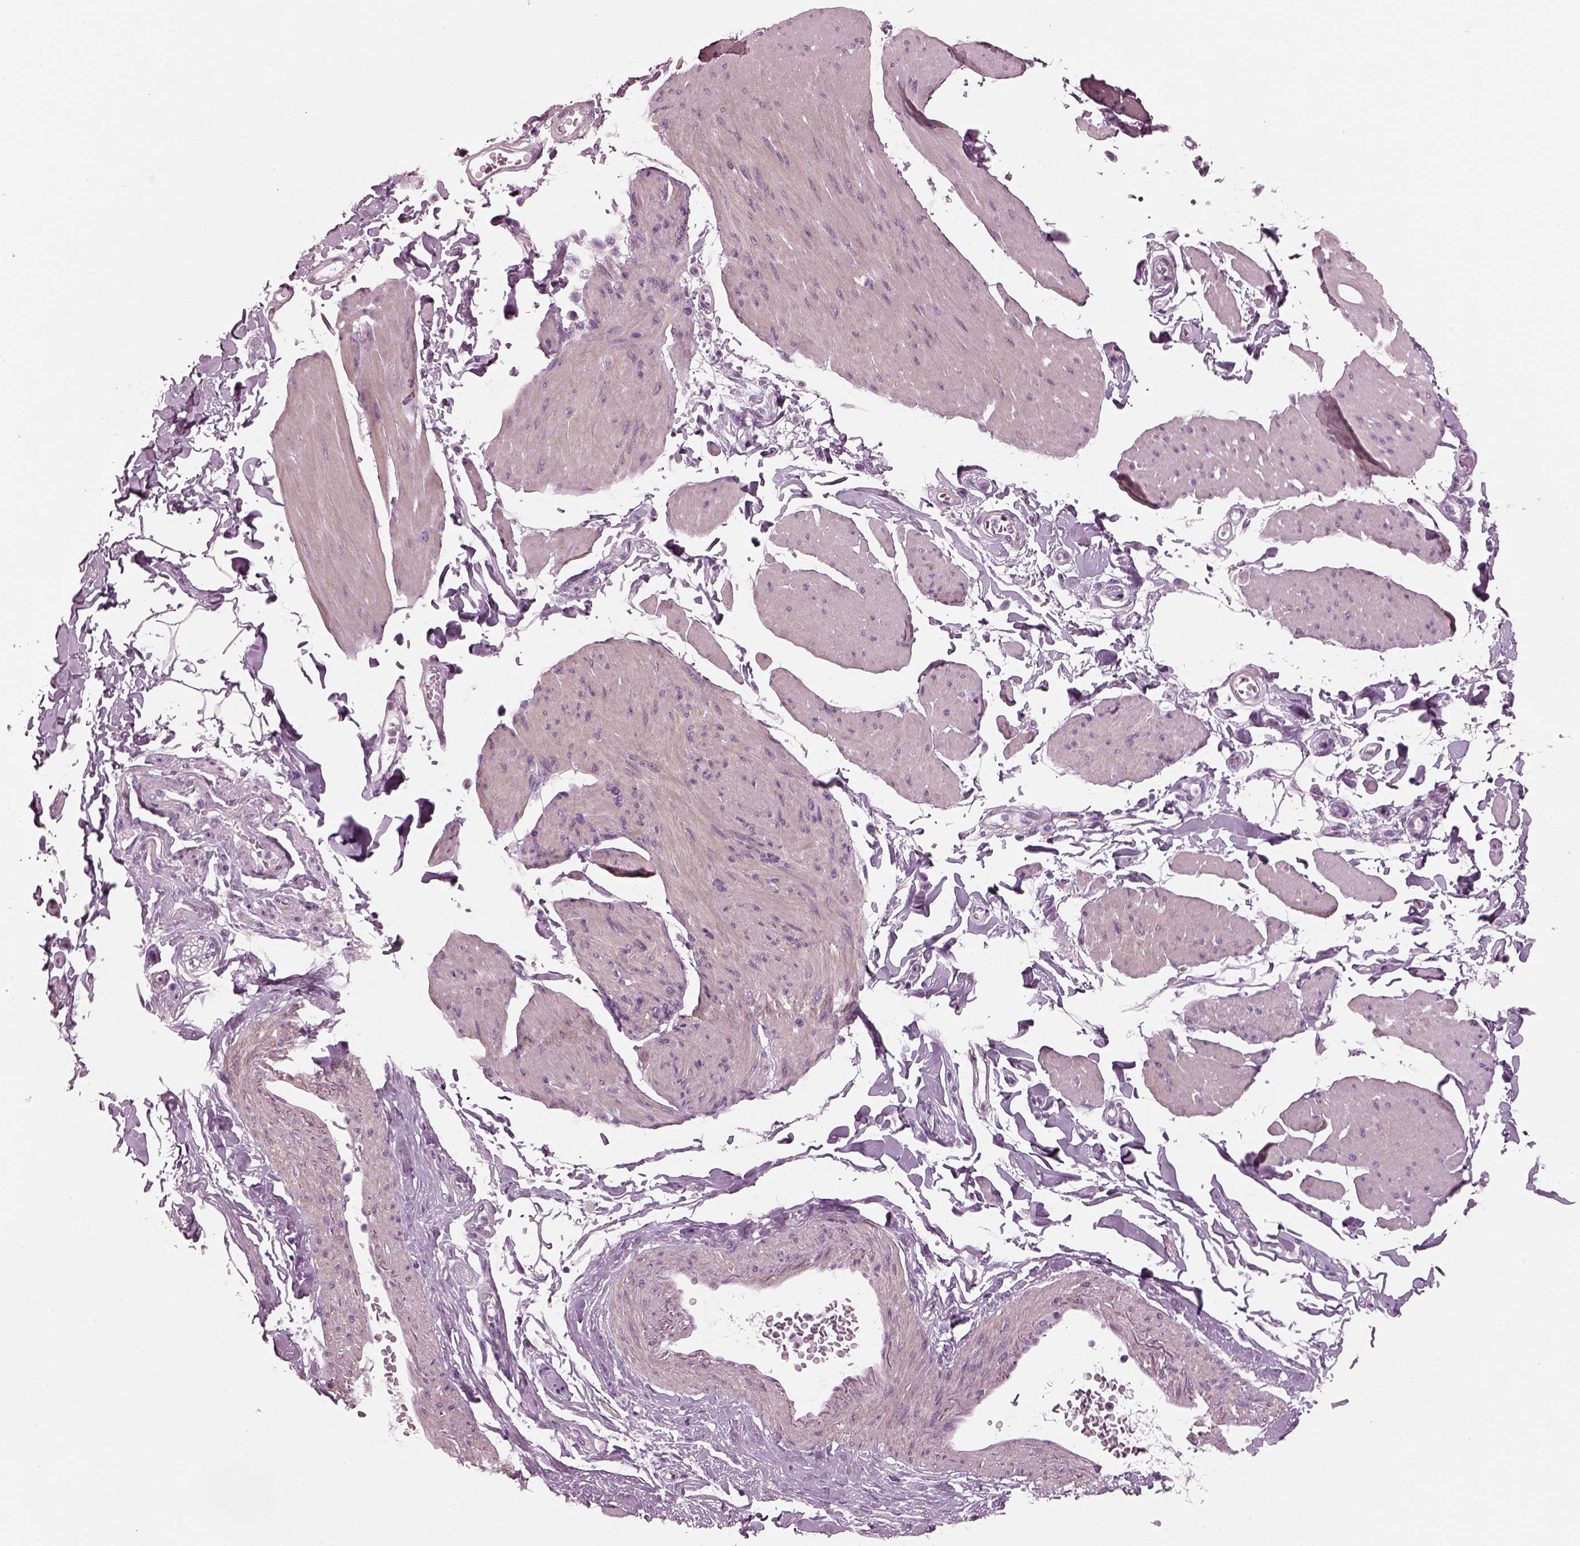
{"staining": {"intensity": "negative", "quantity": "none", "location": "none"}, "tissue": "smooth muscle", "cell_type": "Smooth muscle cells", "image_type": "normal", "snomed": [{"axis": "morphology", "description": "Normal tissue, NOS"}, {"axis": "topography", "description": "Adipose tissue"}, {"axis": "topography", "description": "Smooth muscle"}, {"axis": "topography", "description": "Peripheral nerve tissue"}], "caption": "IHC image of unremarkable human smooth muscle stained for a protein (brown), which shows no staining in smooth muscle cells. (DAB (3,3'-diaminobenzidine) immunohistochemistry with hematoxylin counter stain).", "gene": "BFSP1", "patient": {"sex": "male", "age": 83}}